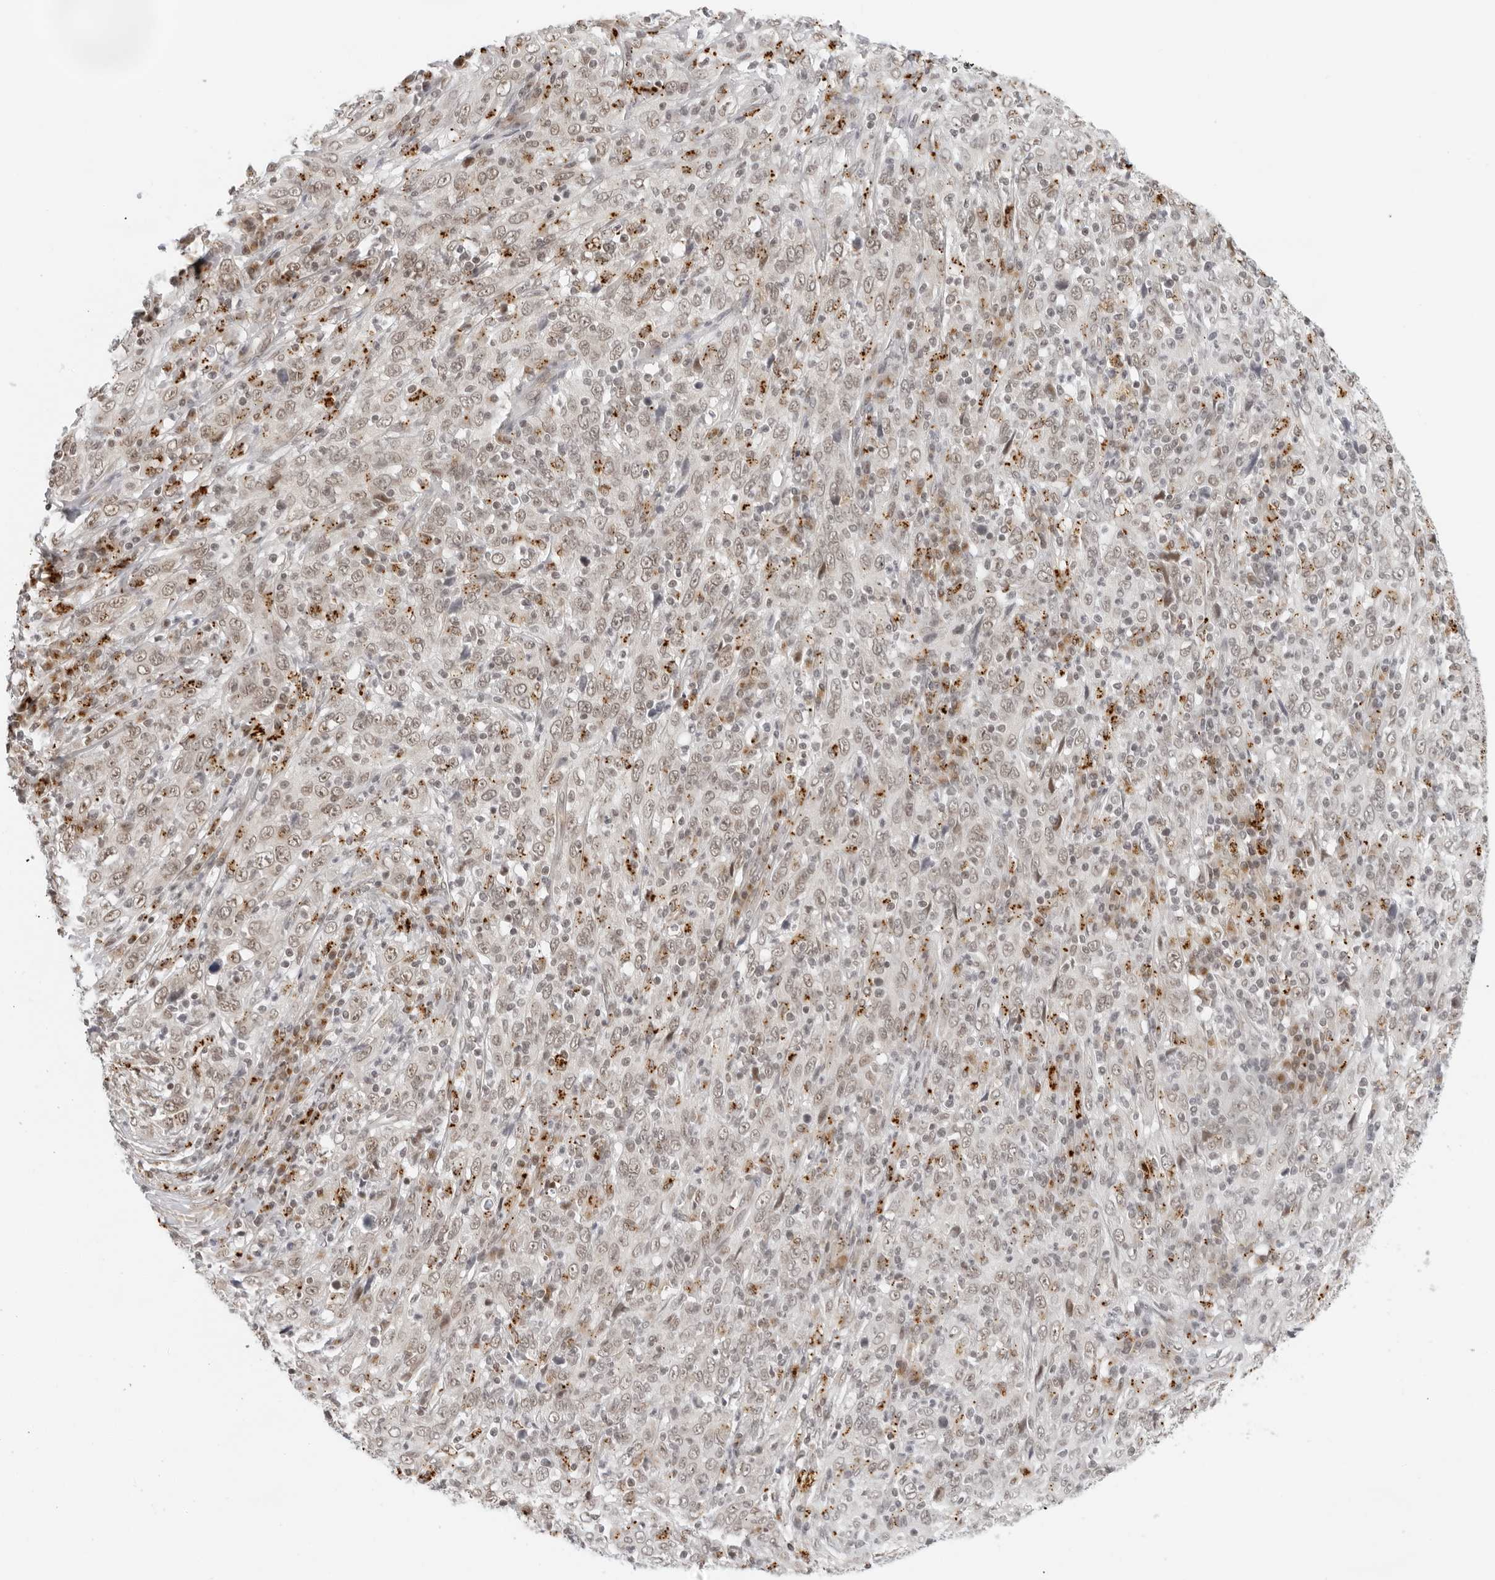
{"staining": {"intensity": "moderate", "quantity": ">75%", "location": "nuclear"}, "tissue": "cervical cancer", "cell_type": "Tumor cells", "image_type": "cancer", "snomed": [{"axis": "morphology", "description": "Squamous cell carcinoma, NOS"}, {"axis": "topography", "description": "Cervix"}], "caption": "Protein expression analysis of human cervical squamous cell carcinoma reveals moderate nuclear expression in about >75% of tumor cells.", "gene": "TOX4", "patient": {"sex": "female", "age": 46}}